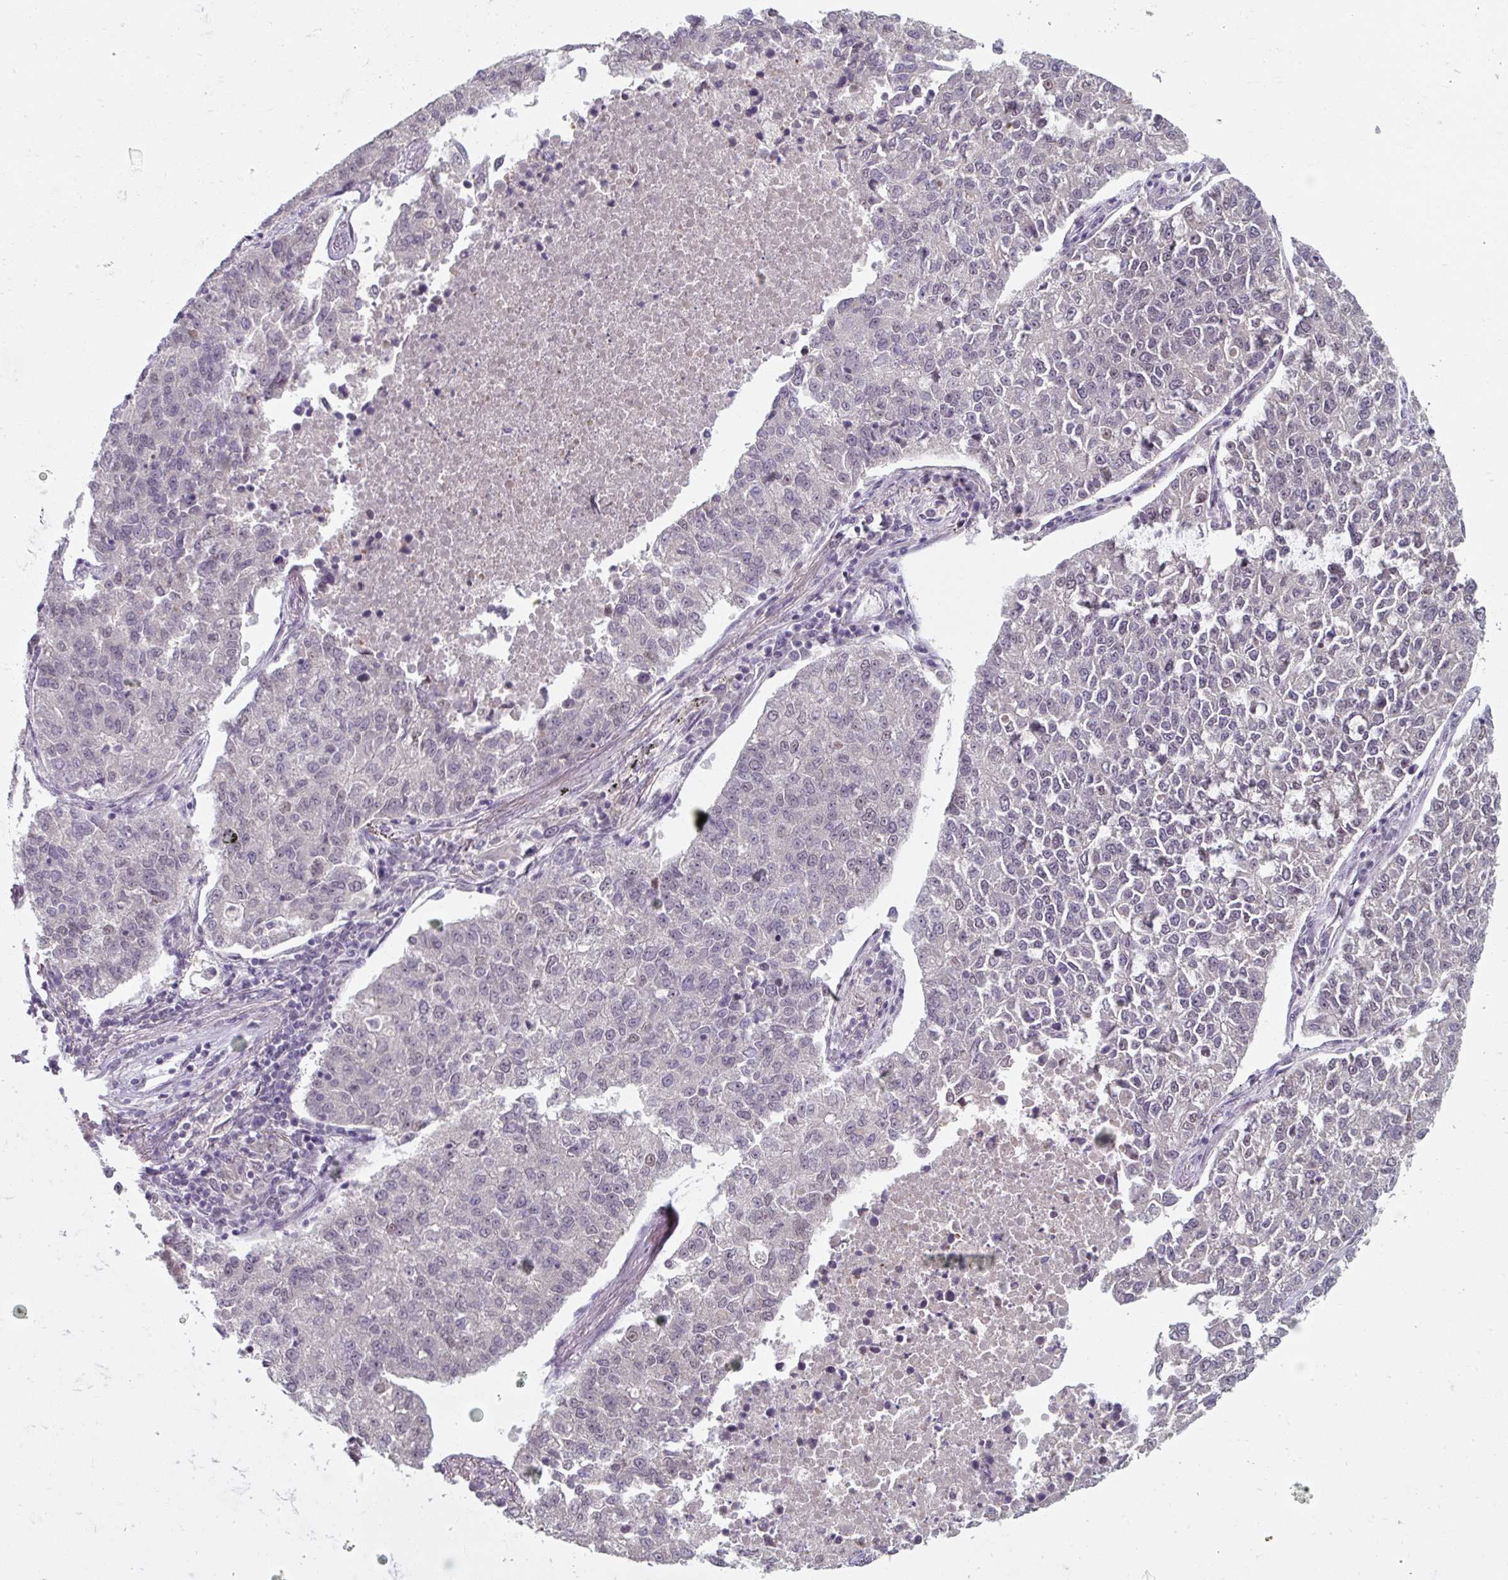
{"staining": {"intensity": "negative", "quantity": "none", "location": "none"}, "tissue": "lung cancer", "cell_type": "Tumor cells", "image_type": "cancer", "snomed": [{"axis": "morphology", "description": "Adenocarcinoma, NOS"}, {"axis": "topography", "description": "Lung"}], "caption": "IHC micrograph of lung cancer stained for a protein (brown), which exhibits no positivity in tumor cells.", "gene": "ZFTRAF1", "patient": {"sex": "male", "age": 49}}